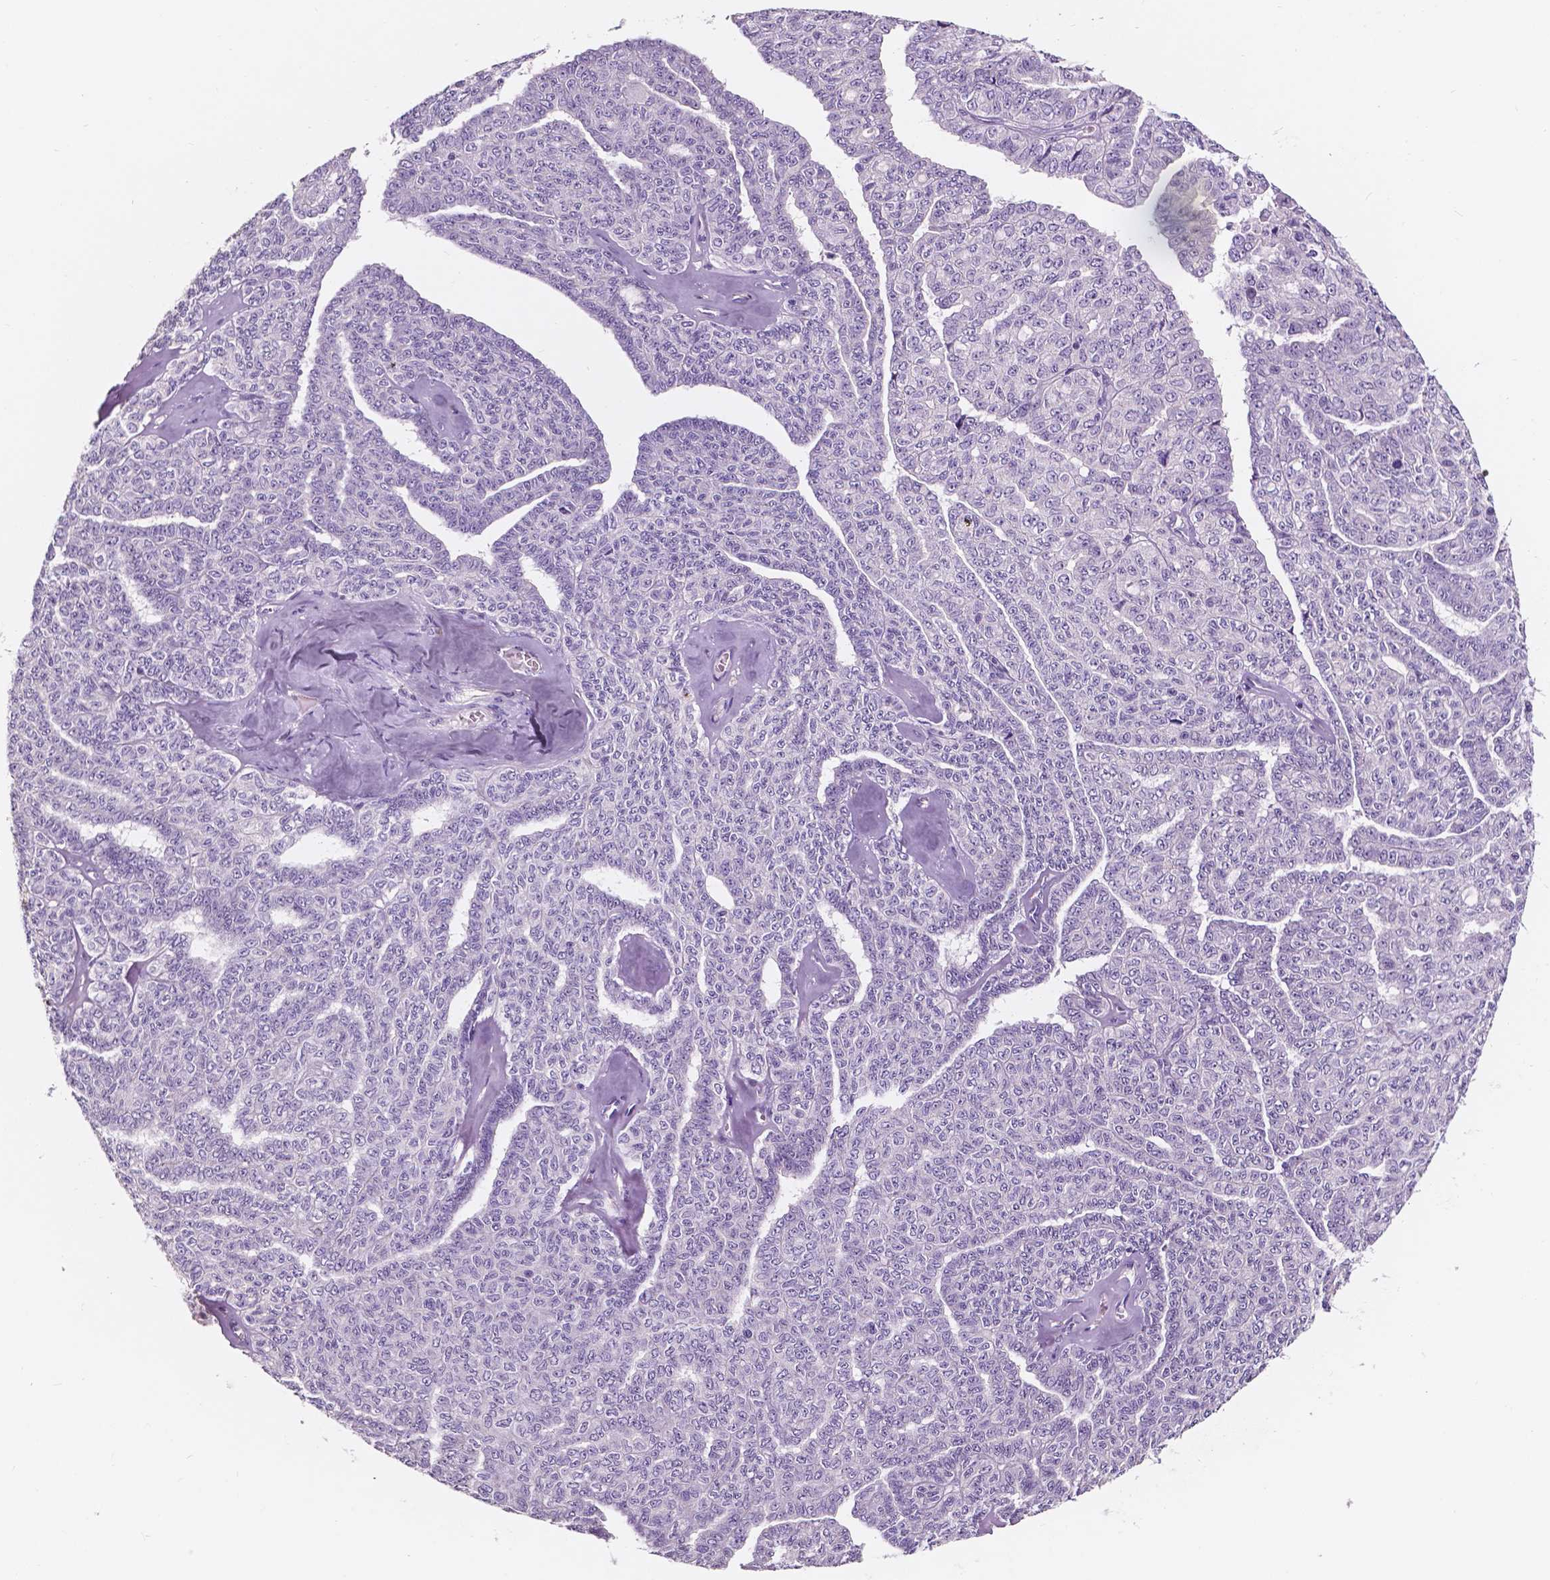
{"staining": {"intensity": "negative", "quantity": "none", "location": "none"}, "tissue": "ovarian cancer", "cell_type": "Tumor cells", "image_type": "cancer", "snomed": [{"axis": "morphology", "description": "Cystadenocarcinoma, serous, NOS"}, {"axis": "topography", "description": "Ovary"}], "caption": "Tumor cells show no significant staining in ovarian cancer (serous cystadenocarcinoma).", "gene": "TAL1", "patient": {"sex": "female", "age": 71}}